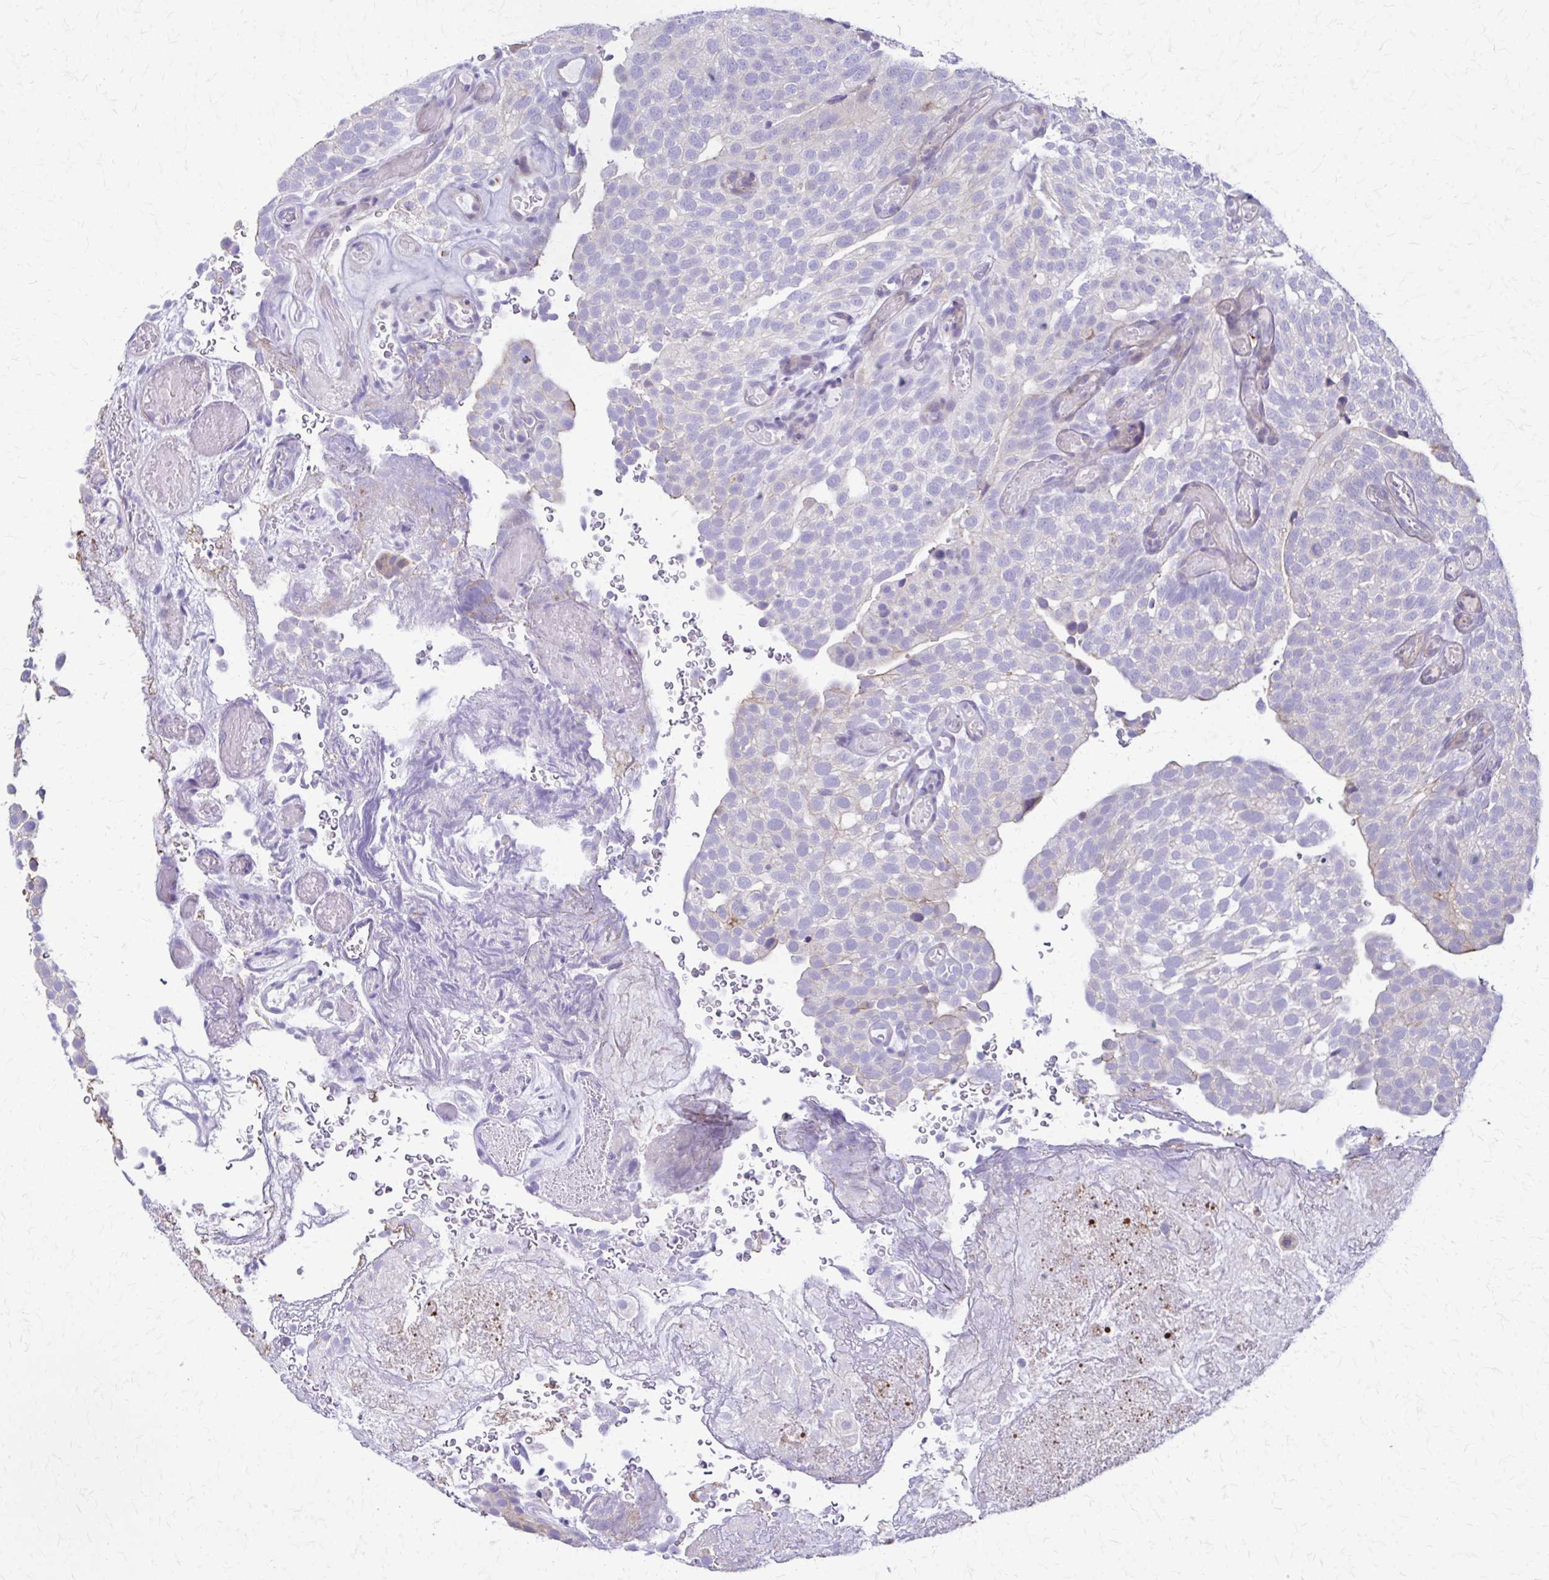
{"staining": {"intensity": "negative", "quantity": "none", "location": "none"}, "tissue": "urothelial cancer", "cell_type": "Tumor cells", "image_type": "cancer", "snomed": [{"axis": "morphology", "description": "Urothelial carcinoma, Low grade"}, {"axis": "topography", "description": "Urinary bladder"}], "caption": "Photomicrograph shows no protein staining in tumor cells of urothelial carcinoma (low-grade) tissue.", "gene": "DSP", "patient": {"sex": "male", "age": 78}}